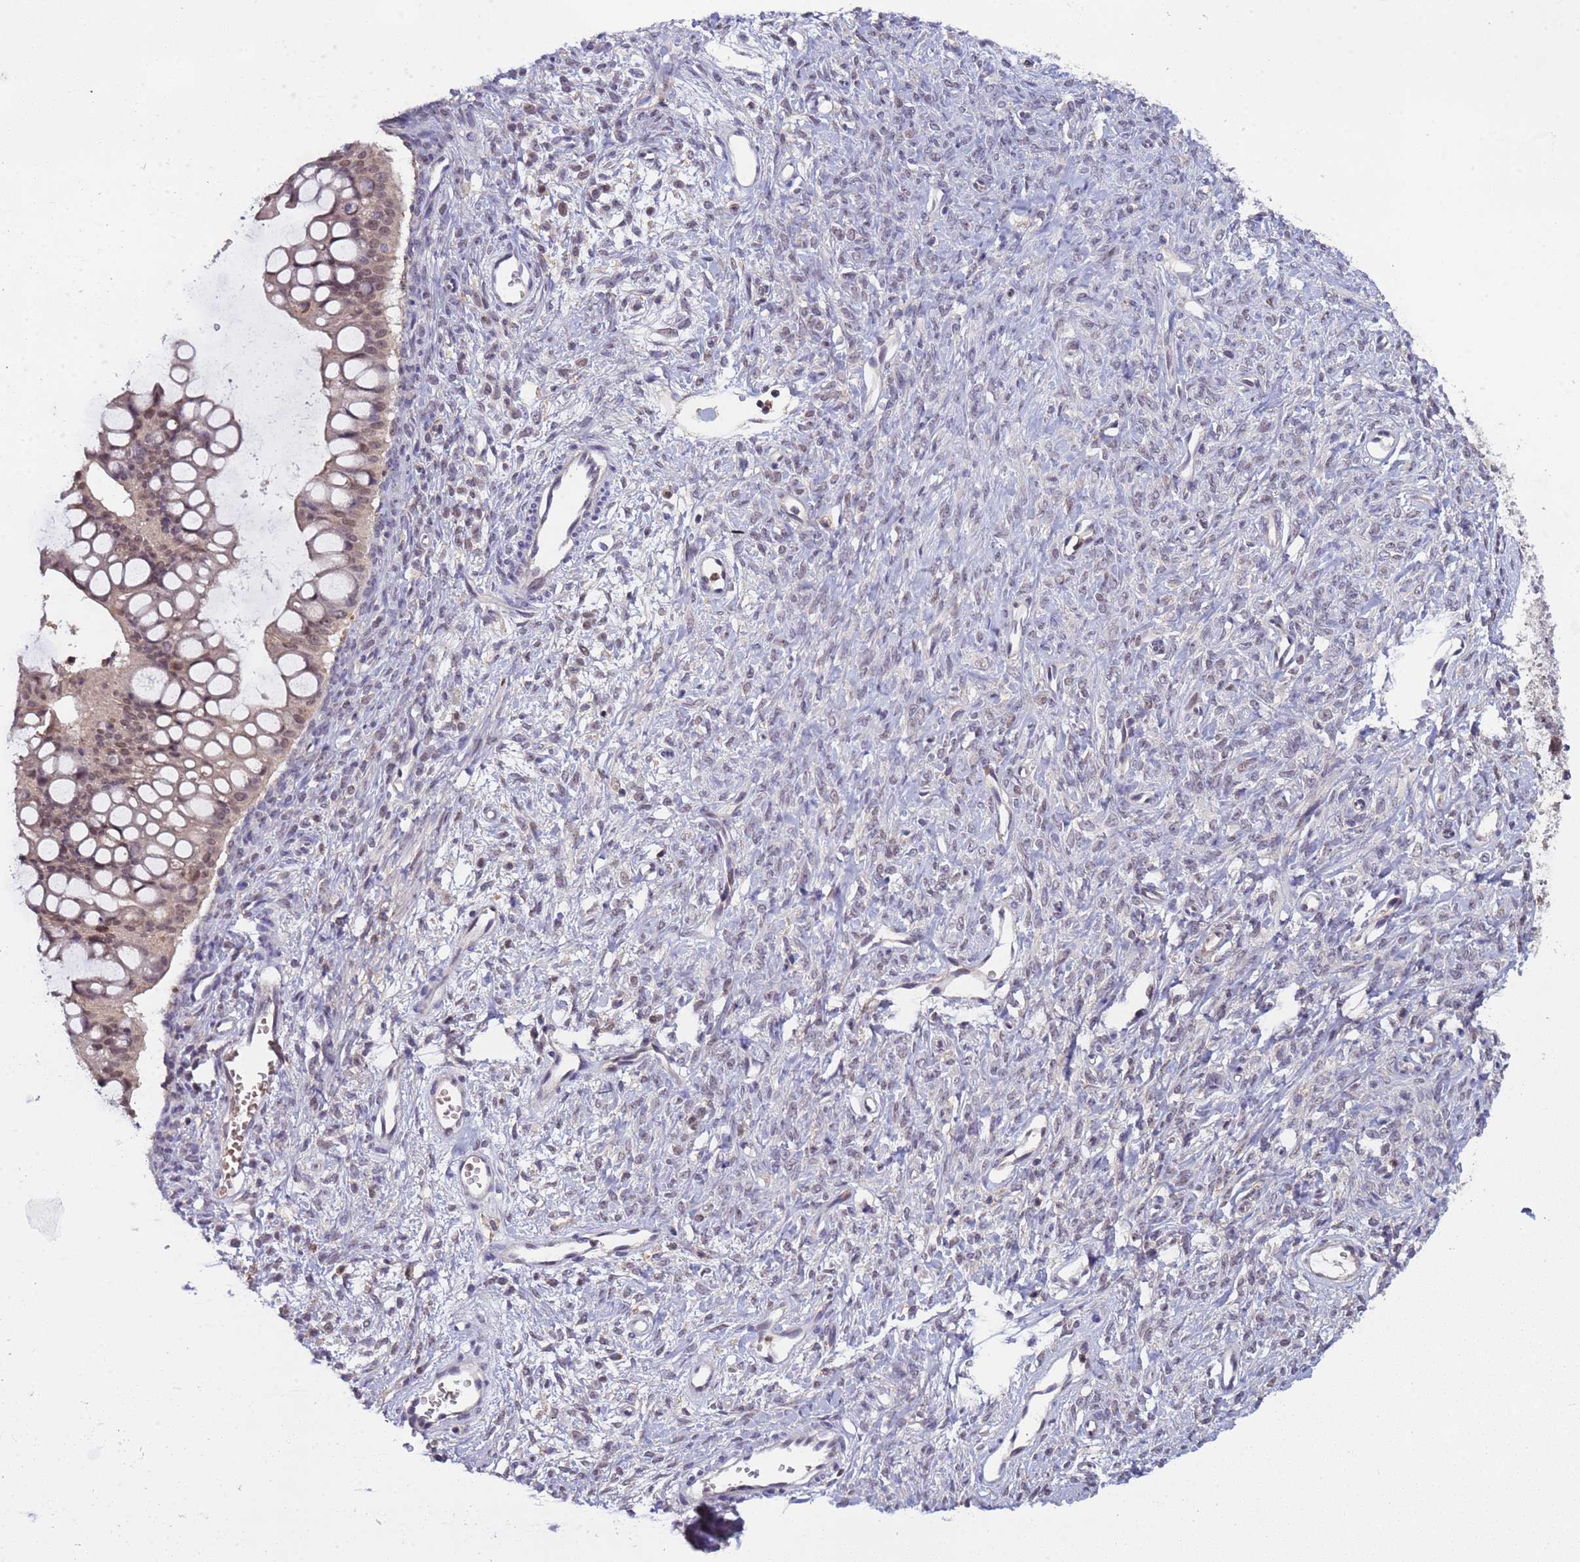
{"staining": {"intensity": "moderate", "quantity": "25%-75%", "location": "nuclear"}, "tissue": "ovarian cancer", "cell_type": "Tumor cells", "image_type": "cancer", "snomed": [{"axis": "morphology", "description": "Cystadenocarcinoma, mucinous, NOS"}, {"axis": "topography", "description": "Ovary"}], "caption": "Human ovarian mucinous cystadenocarcinoma stained with a brown dye reveals moderate nuclear positive staining in approximately 25%-75% of tumor cells.", "gene": "CD53", "patient": {"sex": "female", "age": 73}}